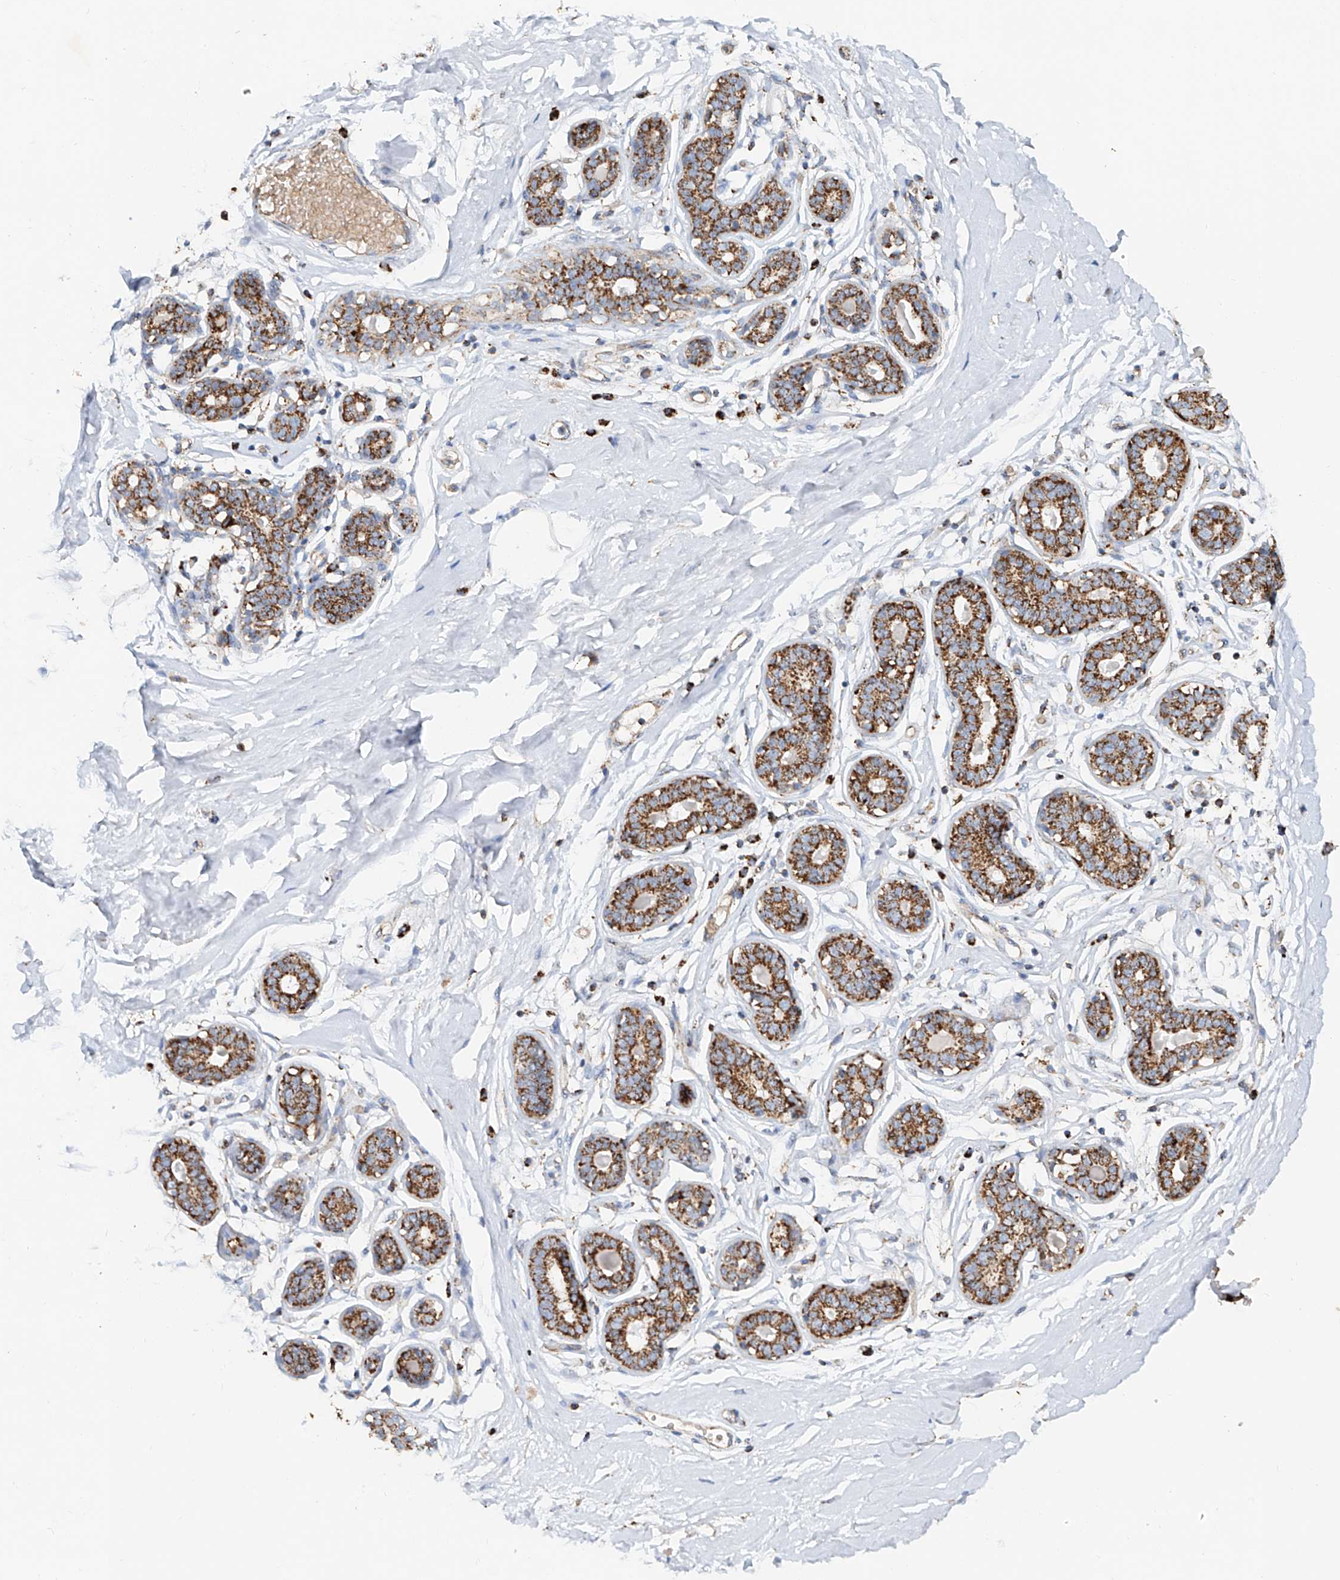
{"staining": {"intensity": "negative", "quantity": "none", "location": "none"}, "tissue": "breast", "cell_type": "Adipocytes", "image_type": "normal", "snomed": [{"axis": "morphology", "description": "Normal tissue, NOS"}, {"axis": "topography", "description": "Breast"}], "caption": "A high-resolution photomicrograph shows immunohistochemistry staining of normal breast, which exhibits no significant staining in adipocytes.", "gene": "CARD10", "patient": {"sex": "female", "age": 23}}